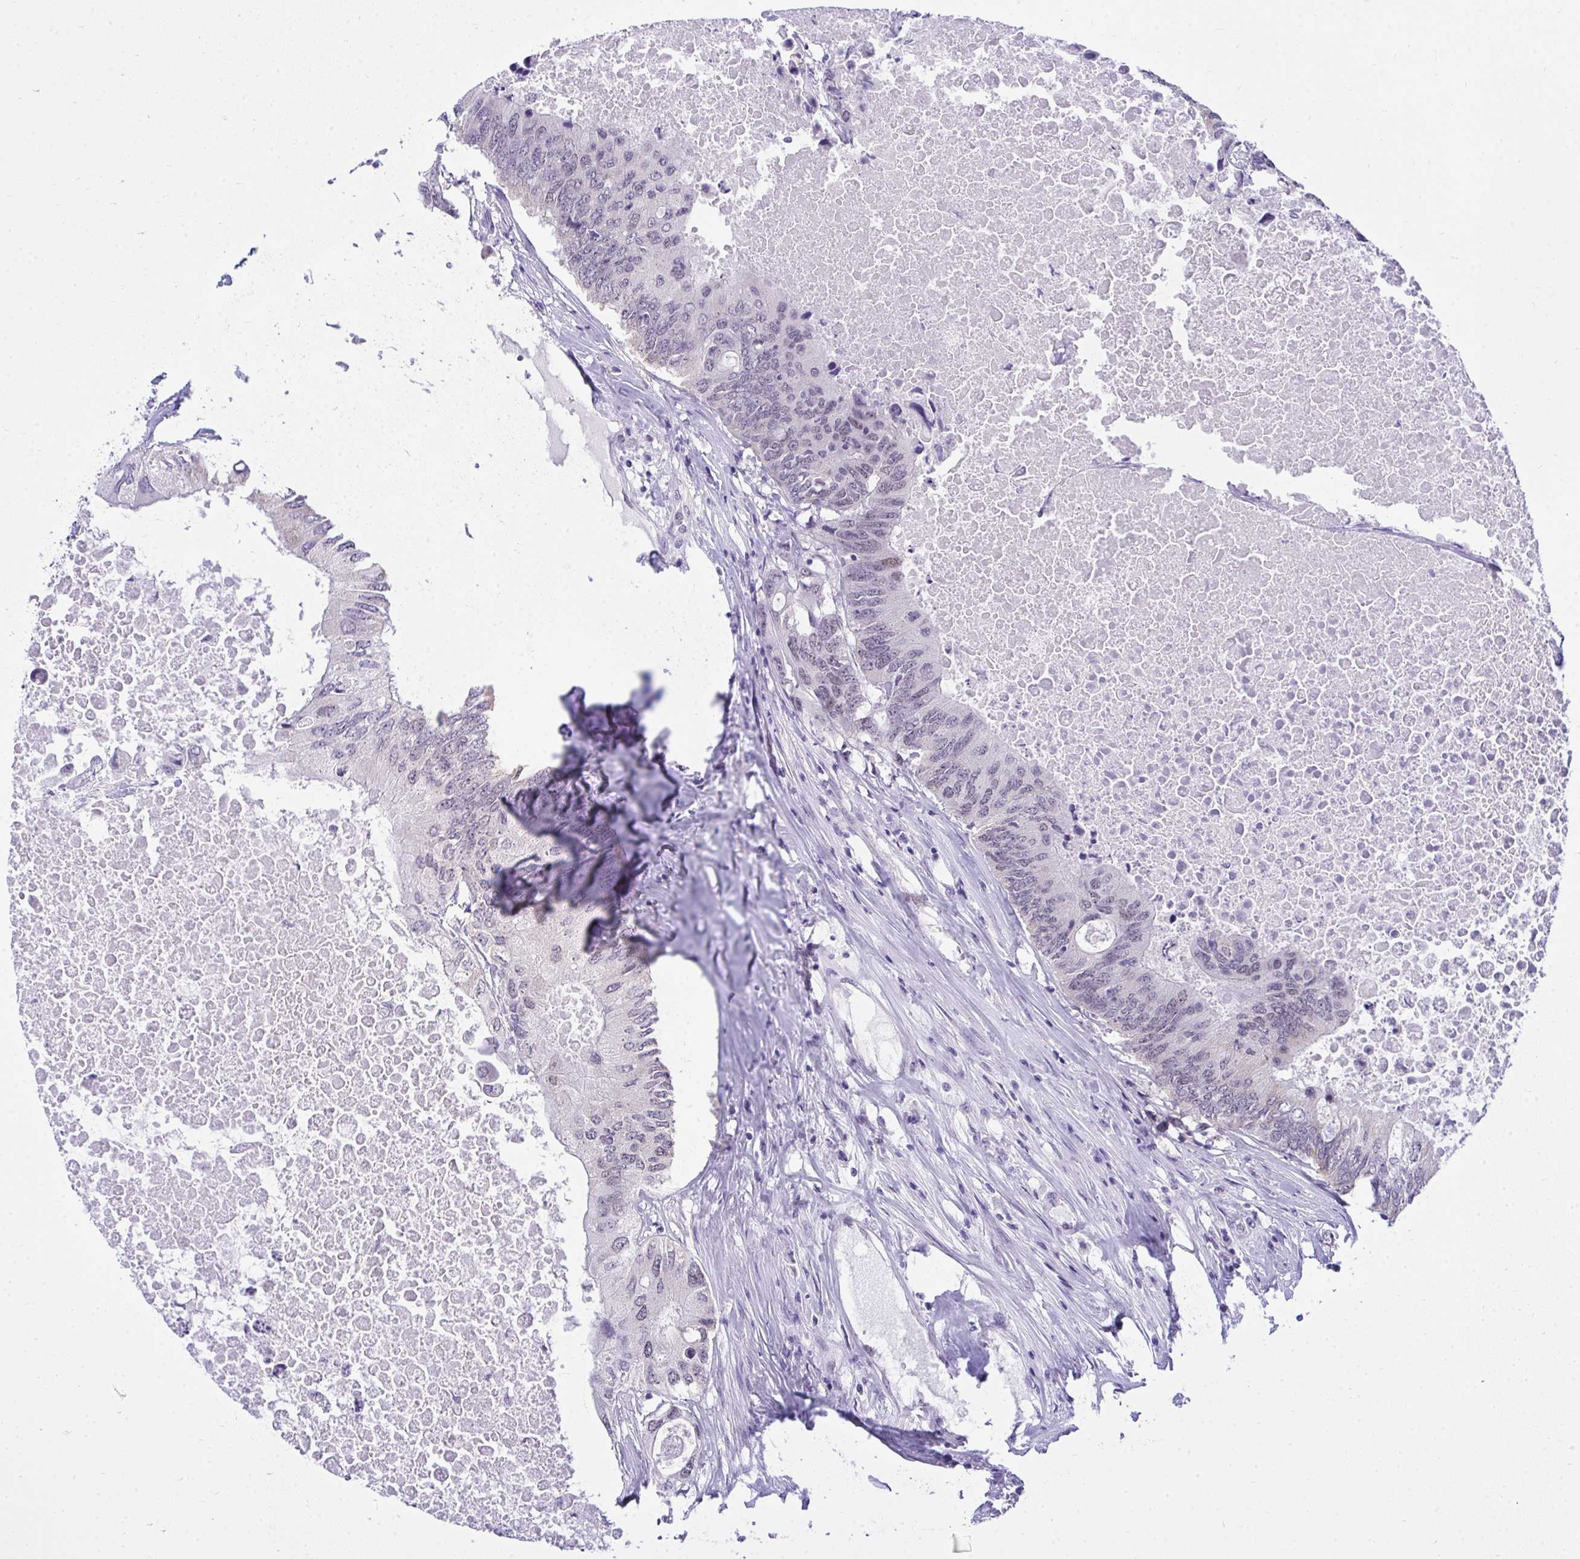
{"staining": {"intensity": "negative", "quantity": "none", "location": "none"}, "tissue": "colorectal cancer", "cell_type": "Tumor cells", "image_type": "cancer", "snomed": [{"axis": "morphology", "description": "Adenocarcinoma, NOS"}, {"axis": "topography", "description": "Colon"}], "caption": "Micrograph shows no protein staining in tumor cells of colorectal cancer tissue. Nuclei are stained in blue.", "gene": "TEAD4", "patient": {"sex": "male", "age": 71}}